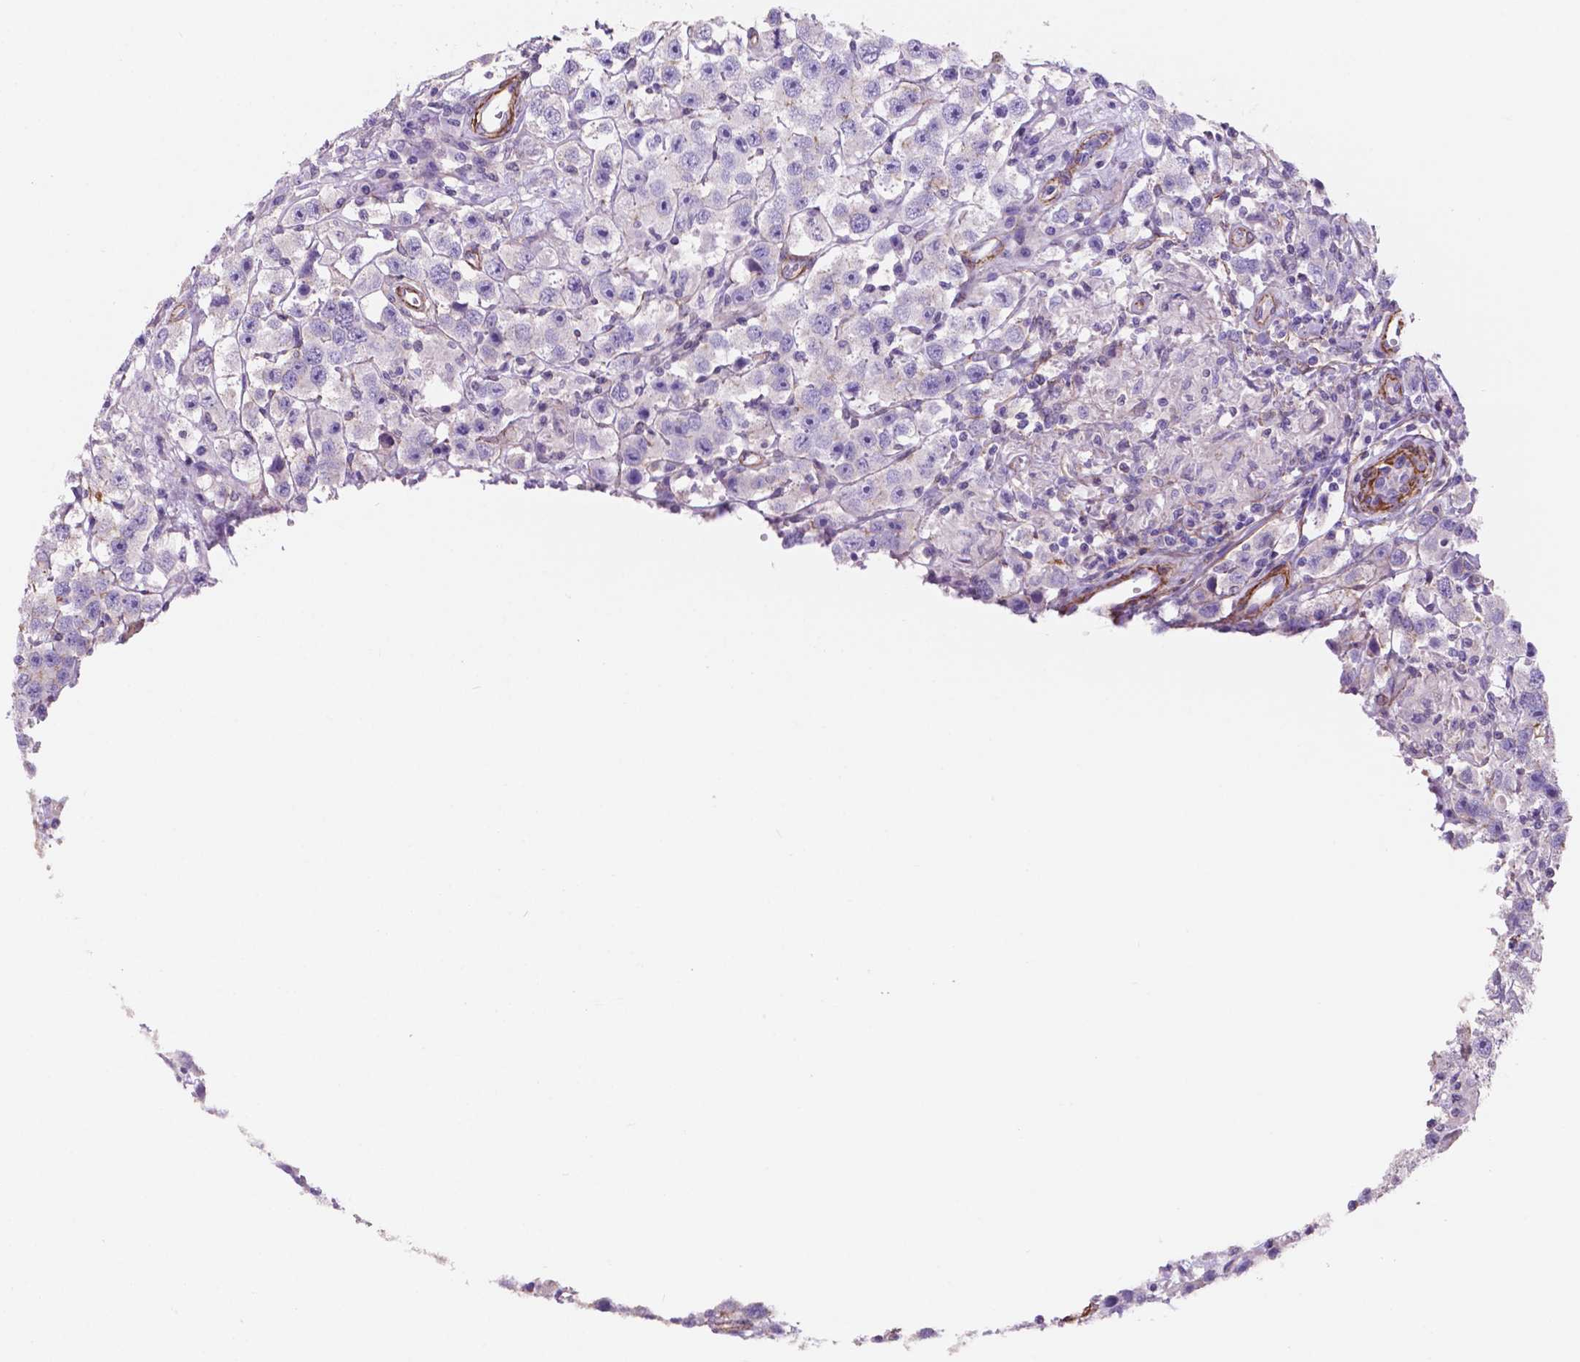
{"staining": {"intensity": "negative", "quantity": "none", "location": "none"}, "tissue": "testis cancer", "cell_type": "Tumor cells", "image_type": "cancer", "snomed": [{"axis": "morphology", "description": "Seminoma, NOS"}, {"axis": "topography", "description": "Testis"}], "caption": "High magnification brightfield microscopy of testis seminoma stained with DAB (3,3'-diaminobenzidine) (brown) and counterstained with hematoxylin (blue): tumor cells show no significant staining. (DAB immunohistochemistry with hematoxylin counter stain).", "gene": "TOR2A", "patient": {"sex": "male", "age": 45}}